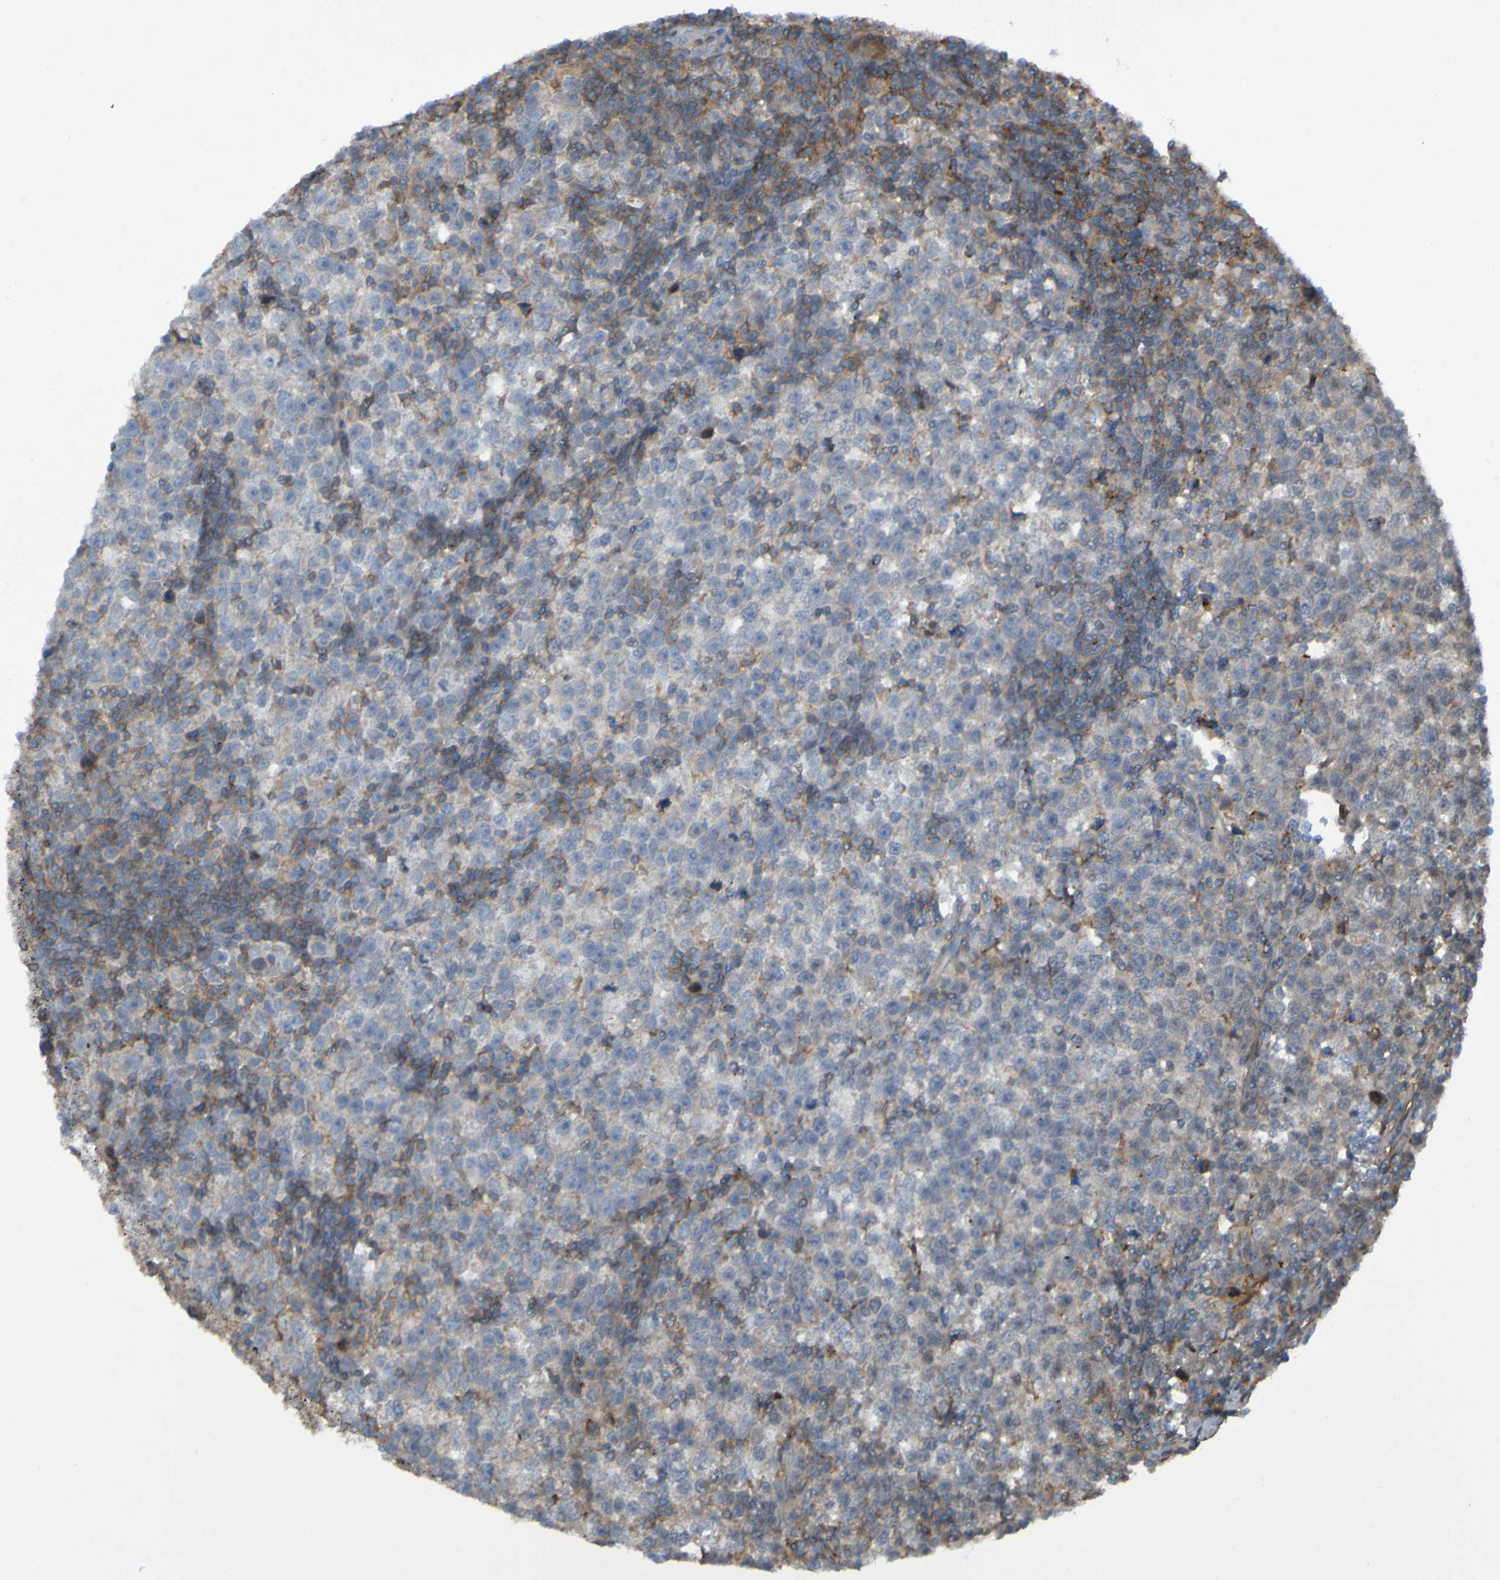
{"staining": {"intensity": "negative", "quantity": "none", "location": "none"}, "tissue": "testis cancer", "cell_type": "Tumor cells", "image_type": "cancer", "snomed": [{"axis": "morphology", "description": "Seminoma, NOS"}, {"axis": "topography", "description": "Testis"}], "caption": "Tumor cells show no significant protein expression in testis seminoma.", "gene": "PDGFB", "patient": {"sex": "male", "age": 43}}